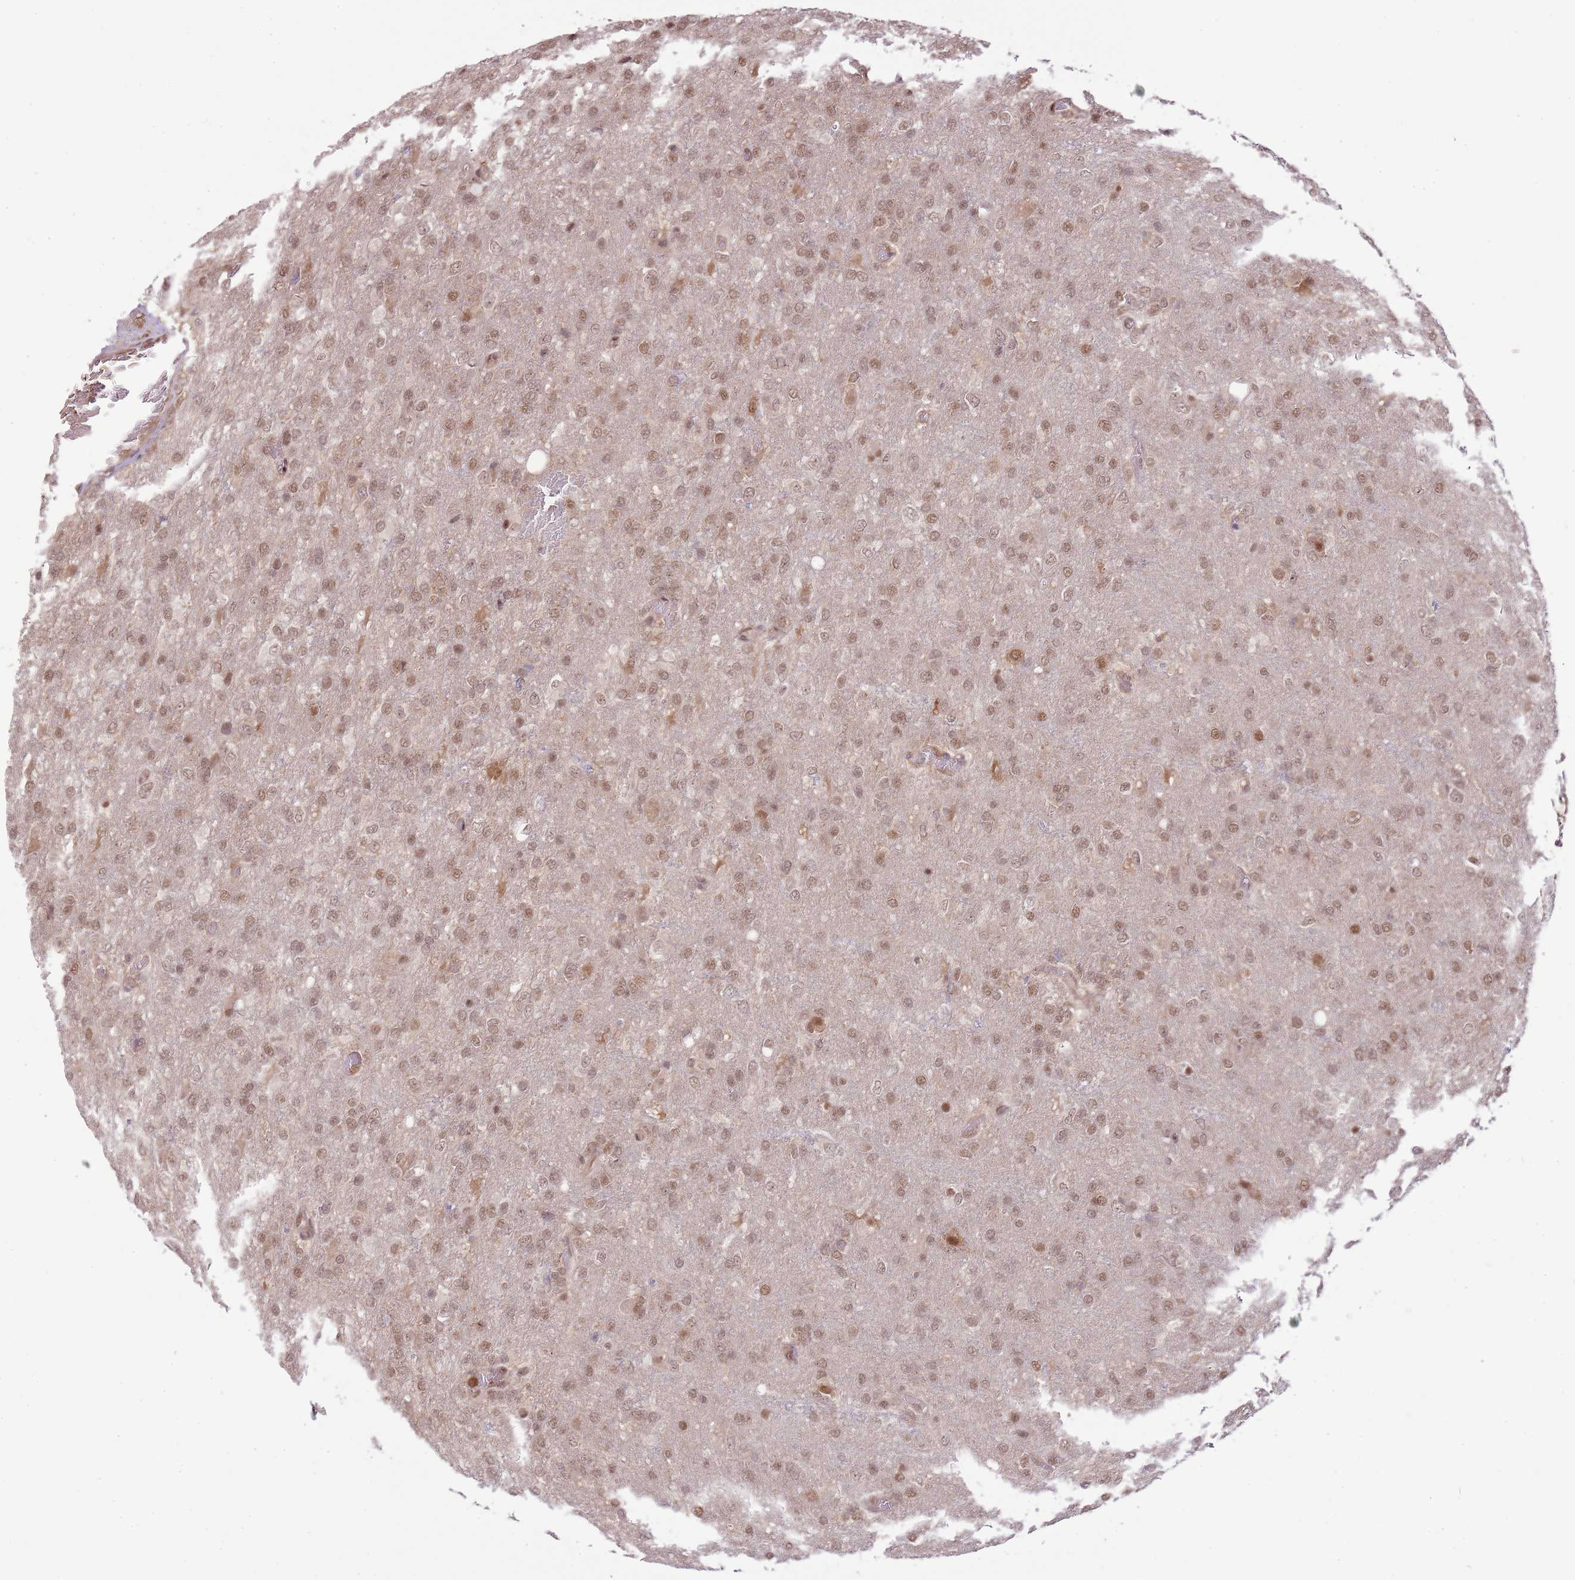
{"staining": {"intensity": "moderate", "quantity": ">75%", "location": "nuclear"}, "tissue": "glioma", "cell_type": "Tumor cells", "image_type": "cancer", "snomed": [{"axis": "morphology", "description": "Glioma, malignant, High grade"}, {"axis": "topography", "description": "Brain"}], "caption": "Moderate nuclear protein expression is seen in approximately >75% of tumor cells in glioma.", "gene": "AMIGO1", "patient": {"sex": "female", "age": 74}}